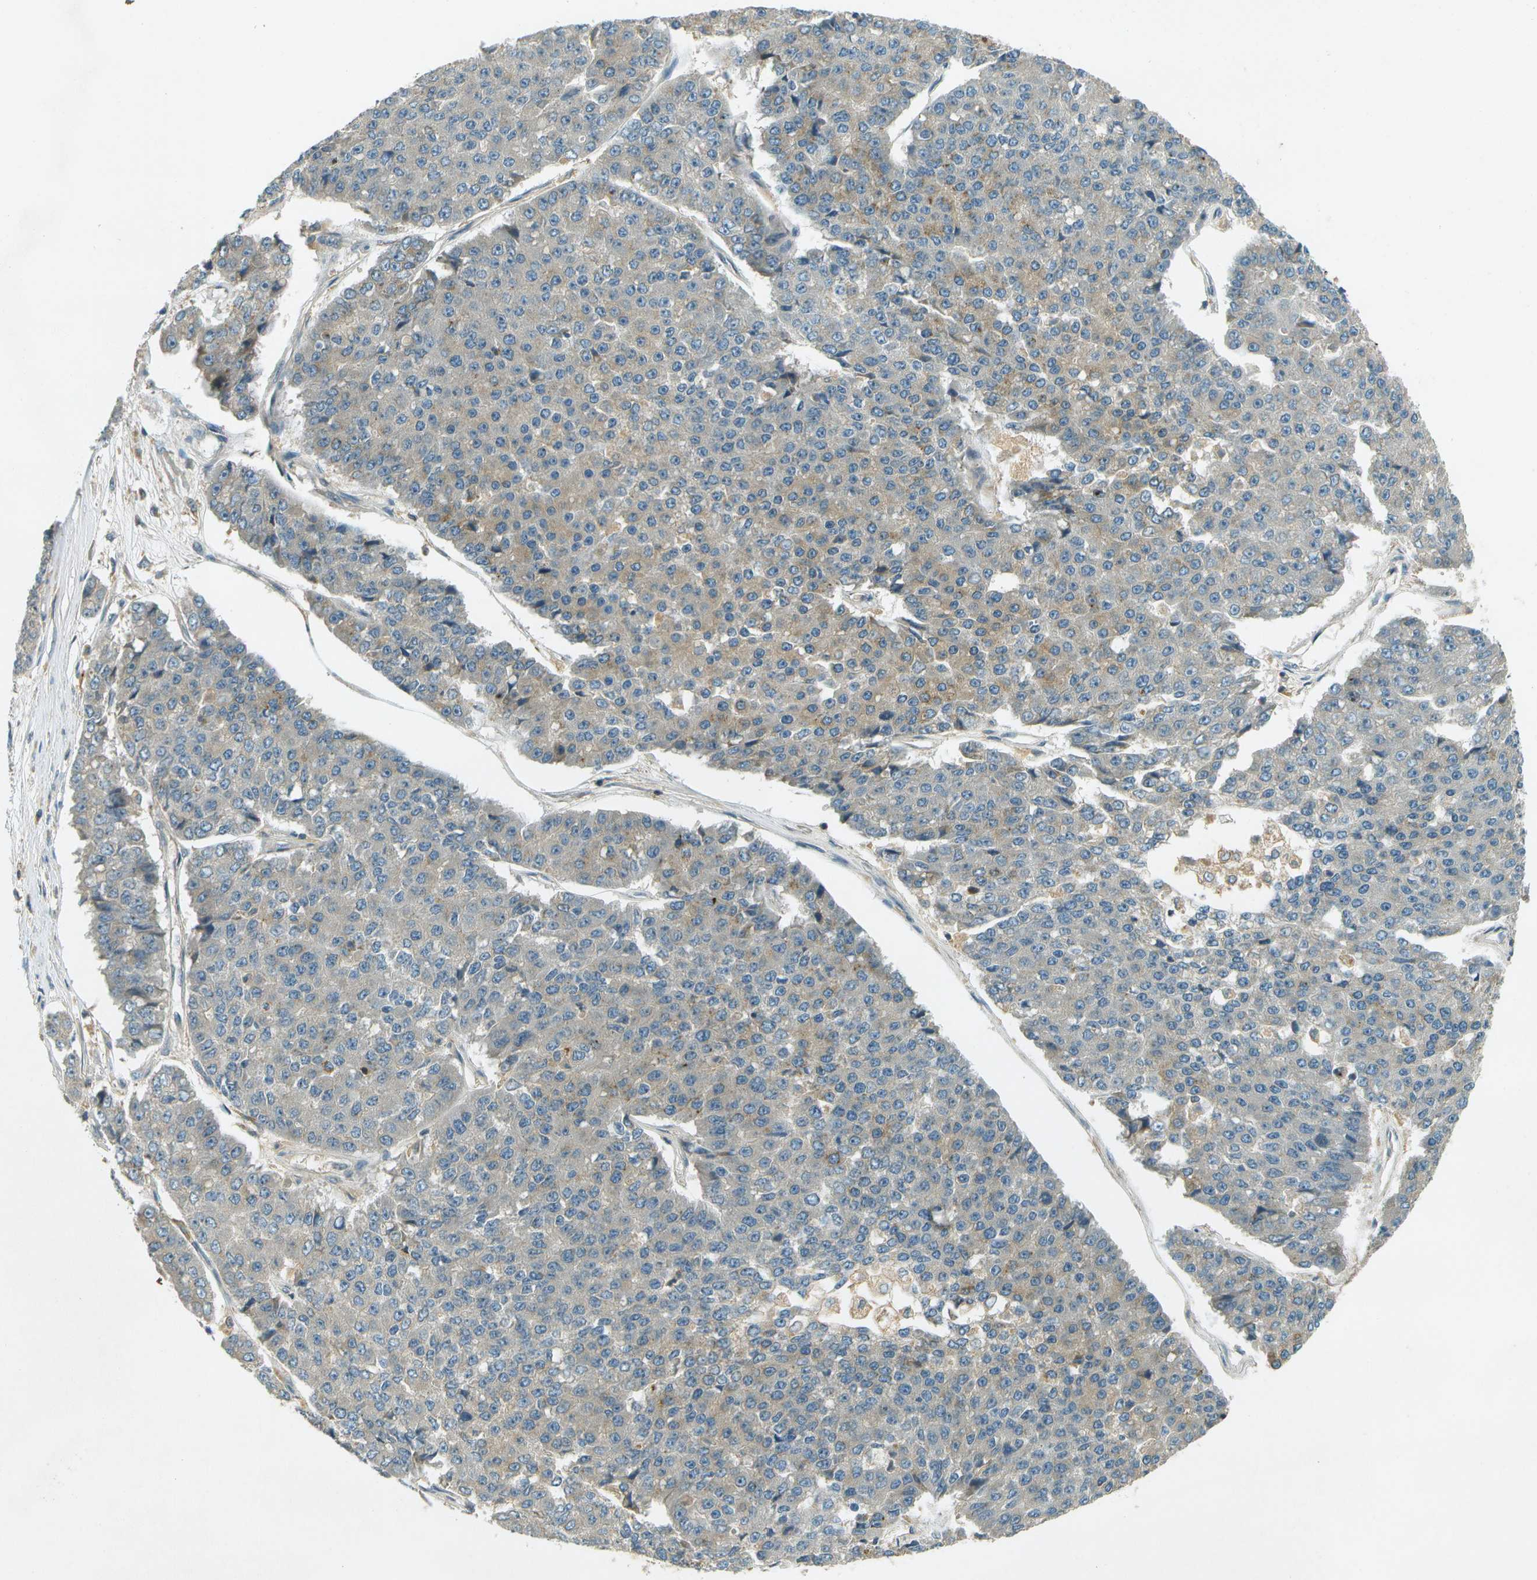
{"staining": {"intensity": "moderate", "quantity": "<25%", "location": "cytoplasmic/membranous"}, "tissue": "pancreatic cancer", "cell_type": "Tumor cells", "image_type": "cancer", "snomed": [{"axis": "morphology", "description": "Adenocarcinoma, NOS"}, {"axis": "topography", "description": "Pancreas"}], "caption": "Protein staining of adenocarcinoma (pancreatic) tissue displays moderate cytoplasmic/membranous expression in about <25% of tumor cells.", "gene": "NUDT4", "patient": {"sex": "male", "age": 50}}